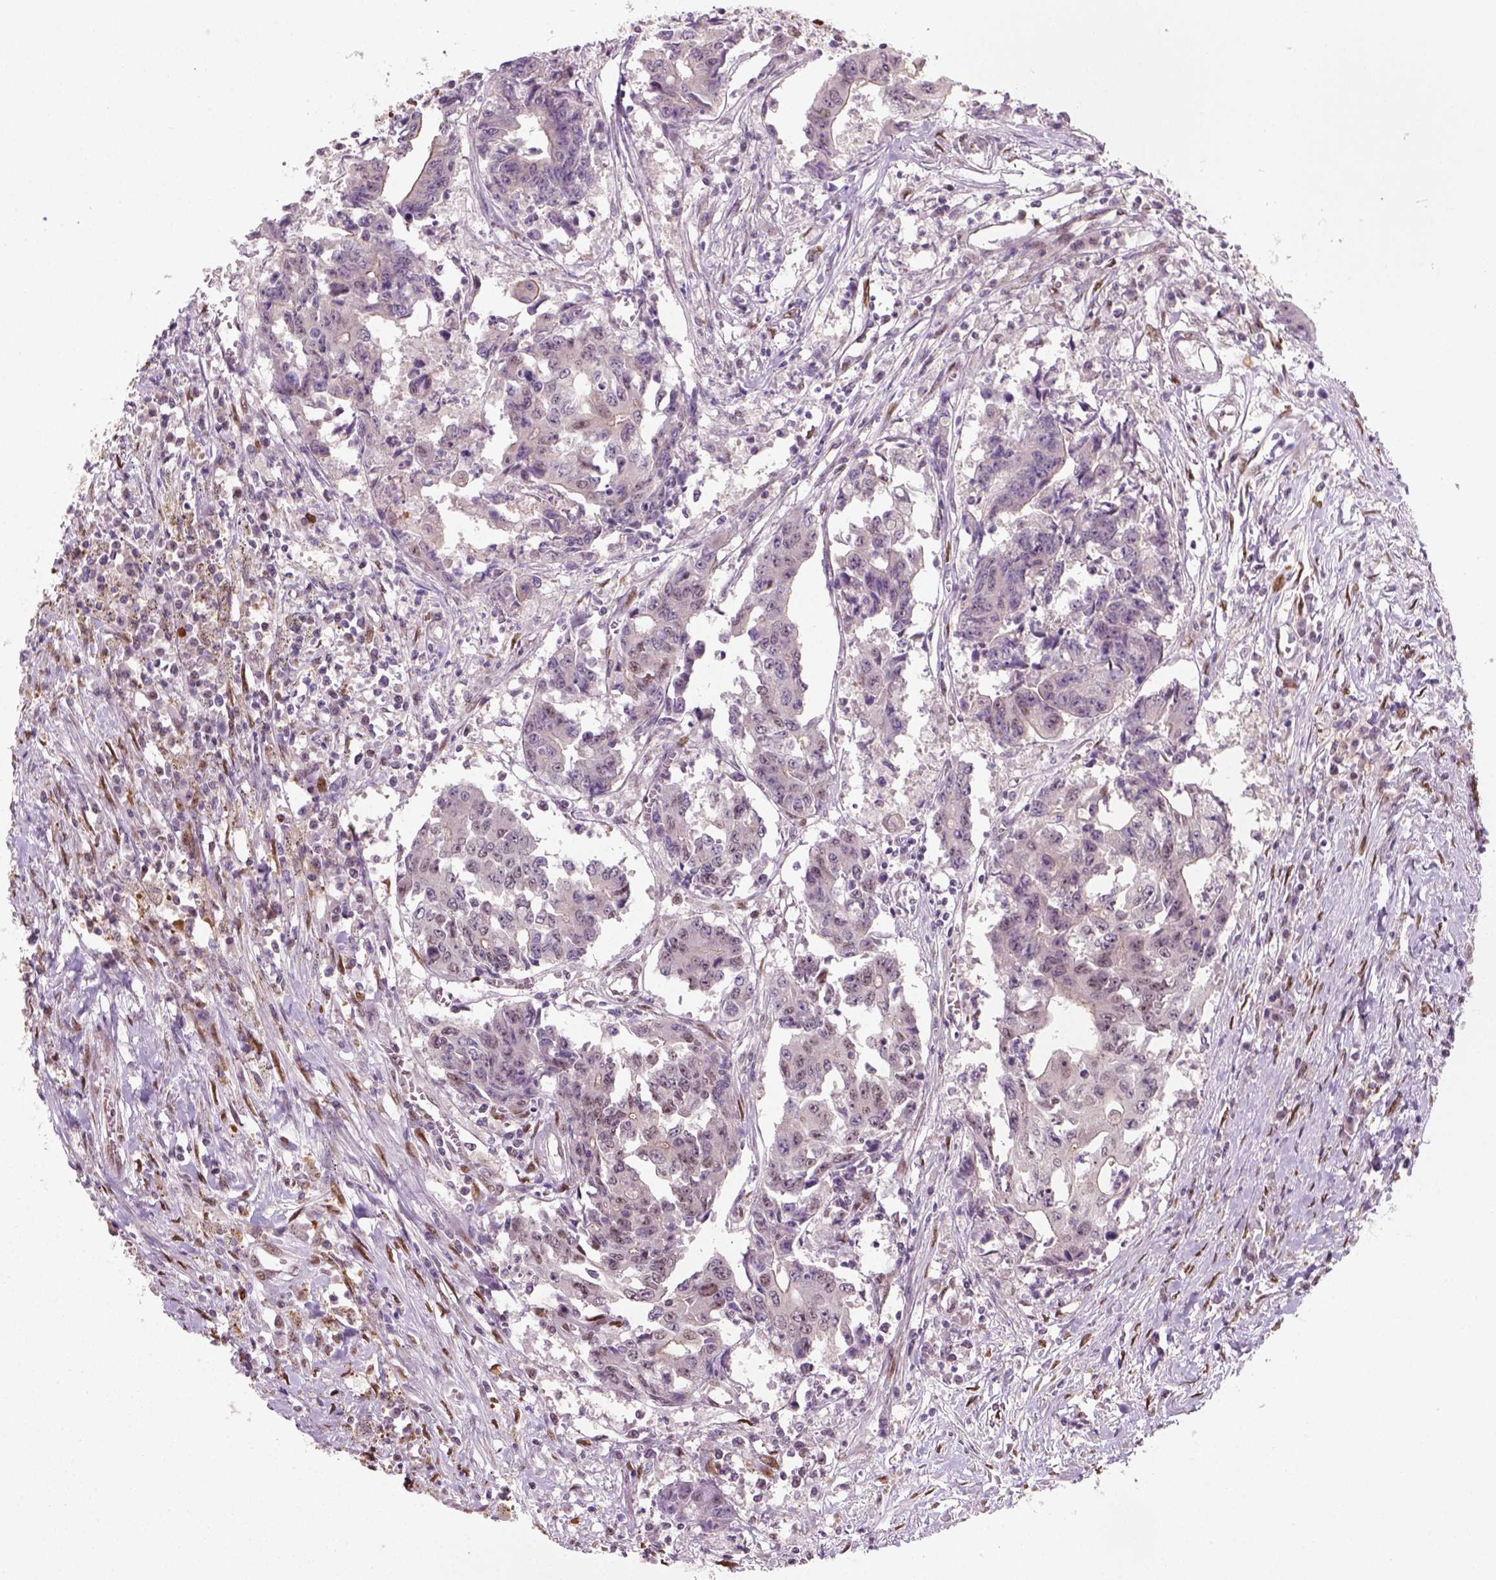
{"staining": {"intensity": "negative", "quantity": "none", "location": "none"}, "tissue": "colorectal cancer", "cell_type": "Tumor cells", "image_type": "cancer", "snomed": [{"axis": "morphology", "description": "Adenocarcinoma, NOS"}, {"axis": "topography", "description": "Rectum"}], "caption": "Photomicrograph shows no significant protein staining in tumor cells of colorectal cancer.", "gene": "C1orf112", "patient": {"sex": "male", "age": 54}}